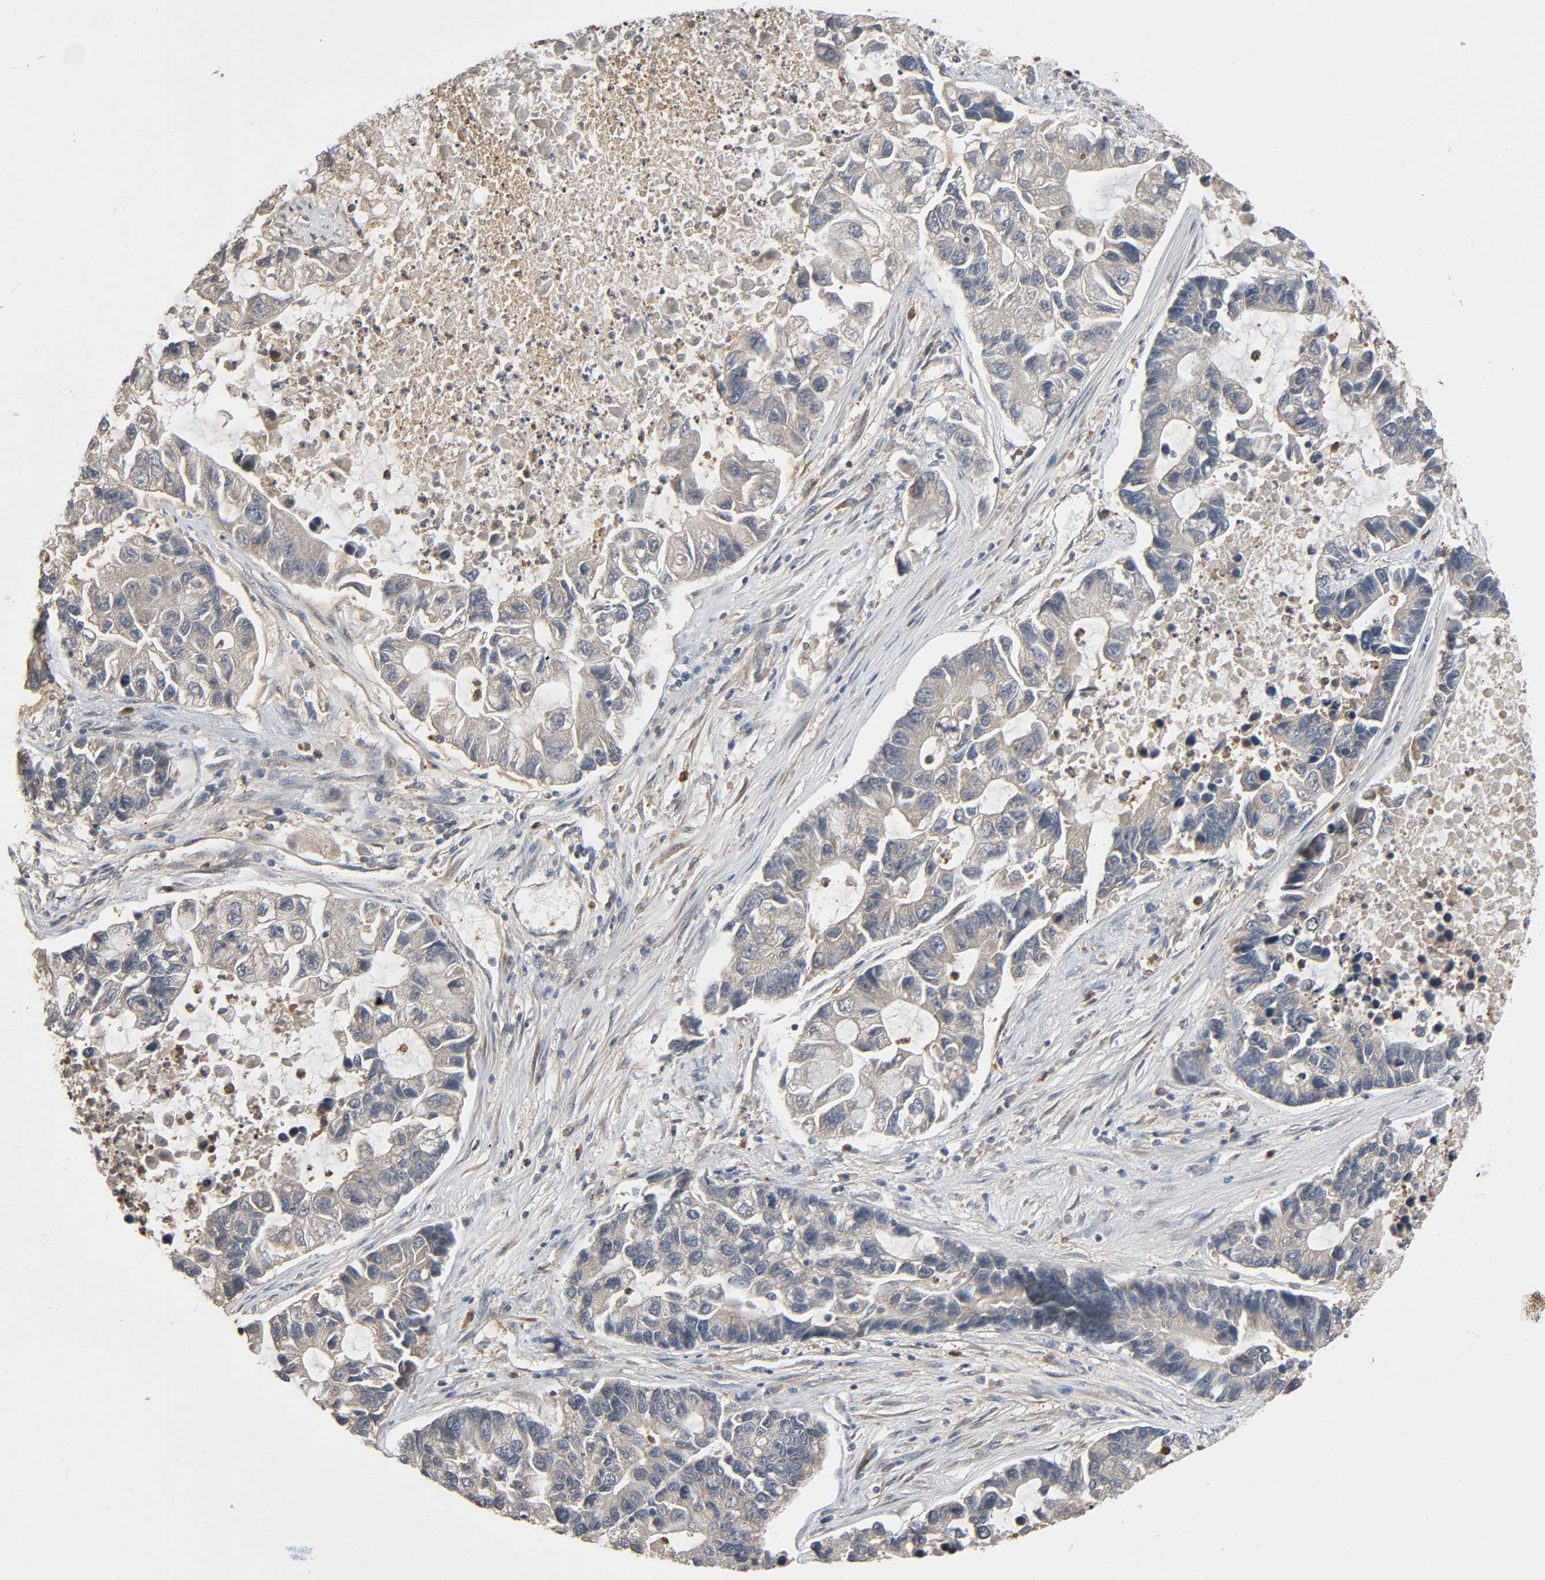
{"staining": {"intensity": "weak", "quantity": "<25%", "location": "cytoplasmic/membranous"}, "tissue": "lung cancer", "cell_type": "Tumor cells", "image_type": "cancer", "snomed": [{"axis": "morphology", "description": "Adenocarcinoma, NOS"}, {"axis": "topography", "description": "Lung"}], "caption": "Micrograph shows no protein expression in tumor cells of lung cancer (adenocarcinoma) tissue.", "gene": "NEDD8", "patient": {"sex": "female", "age": 51}}